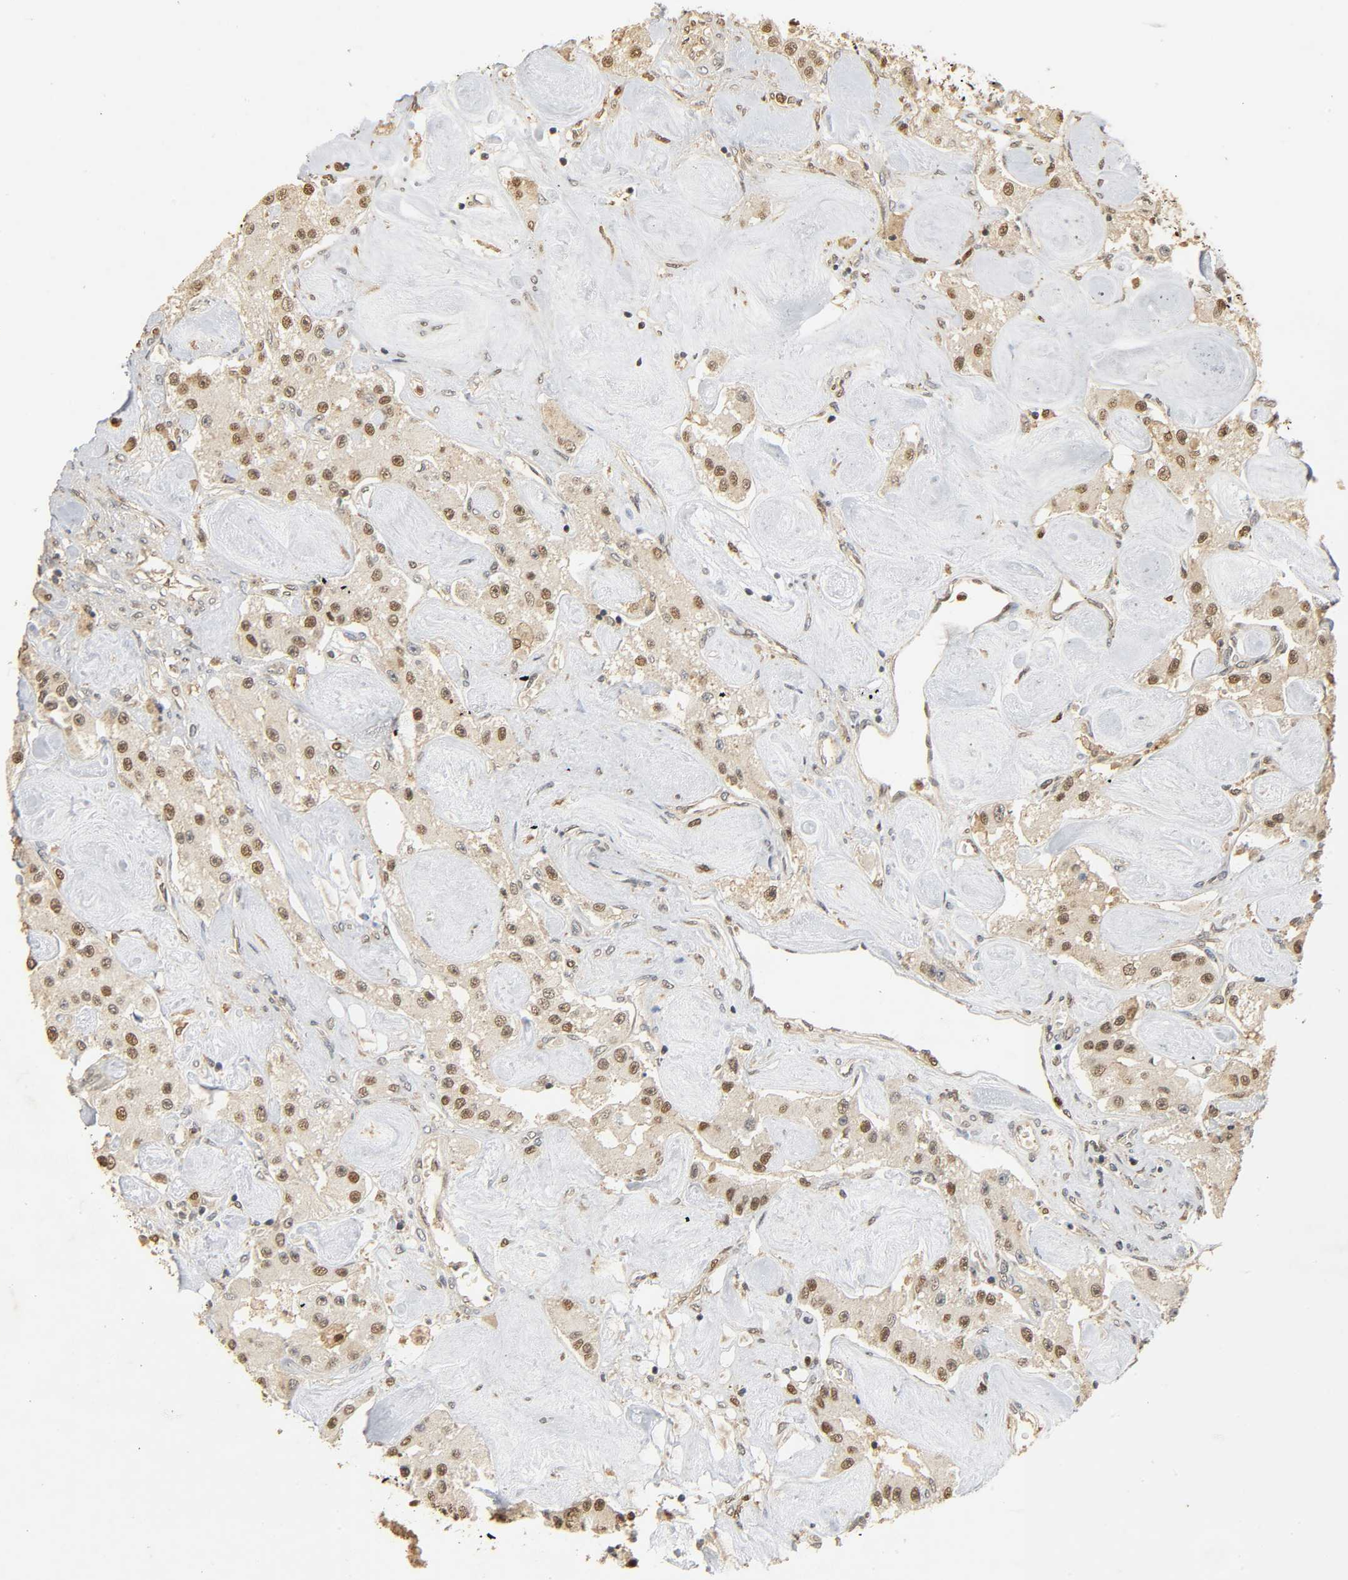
{"staining": {"intensity": "moderate", "quantity": ">75%", "location": "cytoplasmic/membranous,nuclear"}, "tissue": "carcinoid", "cell_type": "Tumor cells", "image_type": "cancer", "snomed": [{"axis": "morphology", "description": "Carcinoid, malignant, NOS"}, {"axis": "topography", "description": "Pancreas"}], "caption": "Carcinoid was stained to show a protein in brown. There is medium levels of moderate cytoplasmic/membranous and nuclear expression in approximately >75% of tumor cells.", "gene": "ZFPM2", "patient": {"sex": "male", "age": 41}}